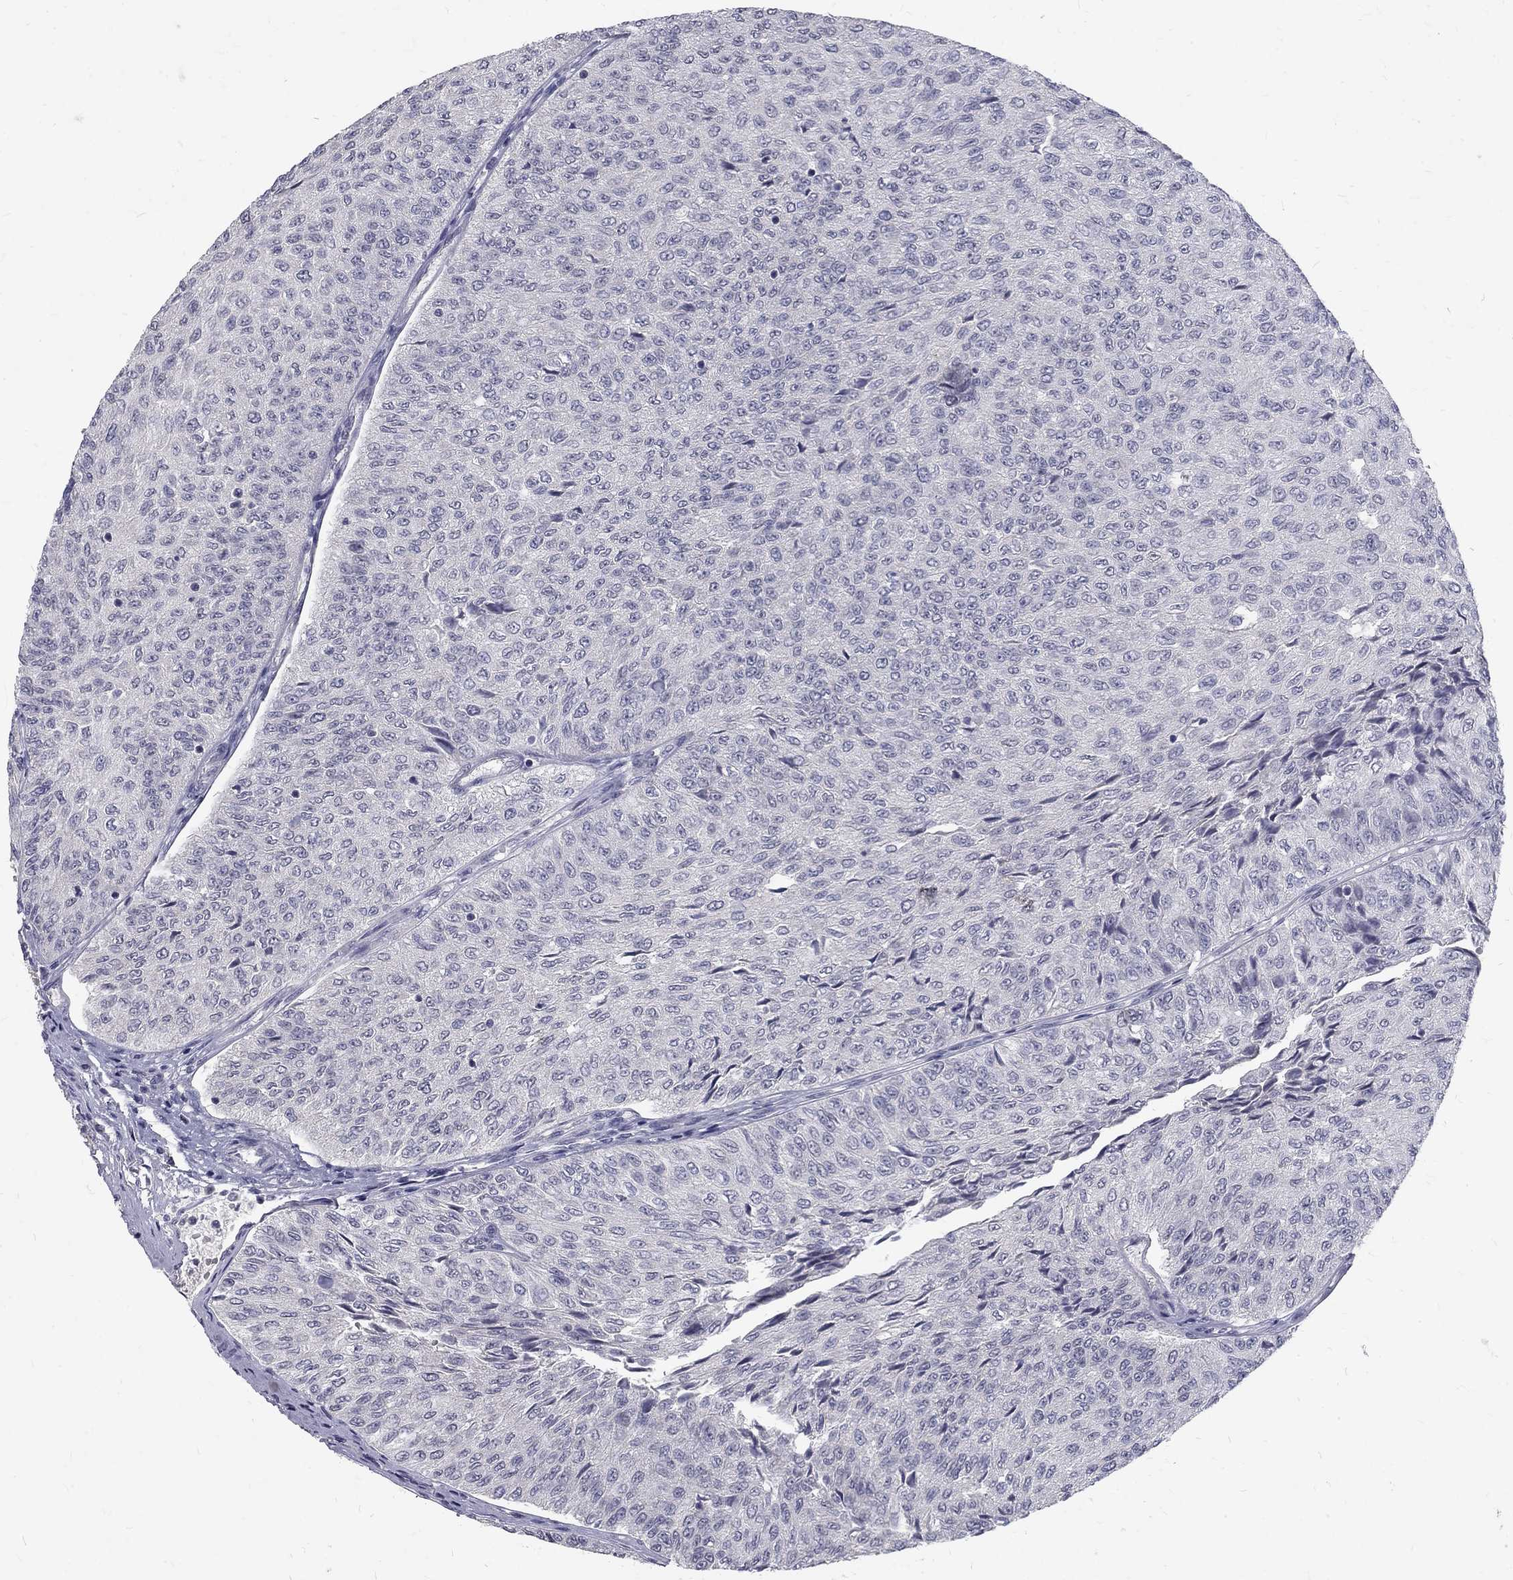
{"staining": {"intensity": "negative", "quantity": "none", "location": "none"}, "tissue": "urothelial cancer", "cell_type": "Tumor cells", "image_type": "cancer", "snomed": [{"axis": "morphology", "description": "Urothelial carcinoma, Low grade"}, {"axis": "topography", "description": "Urinary bladder"}], "caption": "This is an IHC image of human low-grade urothelial carcinoma. There is no staining in tumor cells.", "gene": "NOS1", "patient": {"sex": "male", "age": 78}}